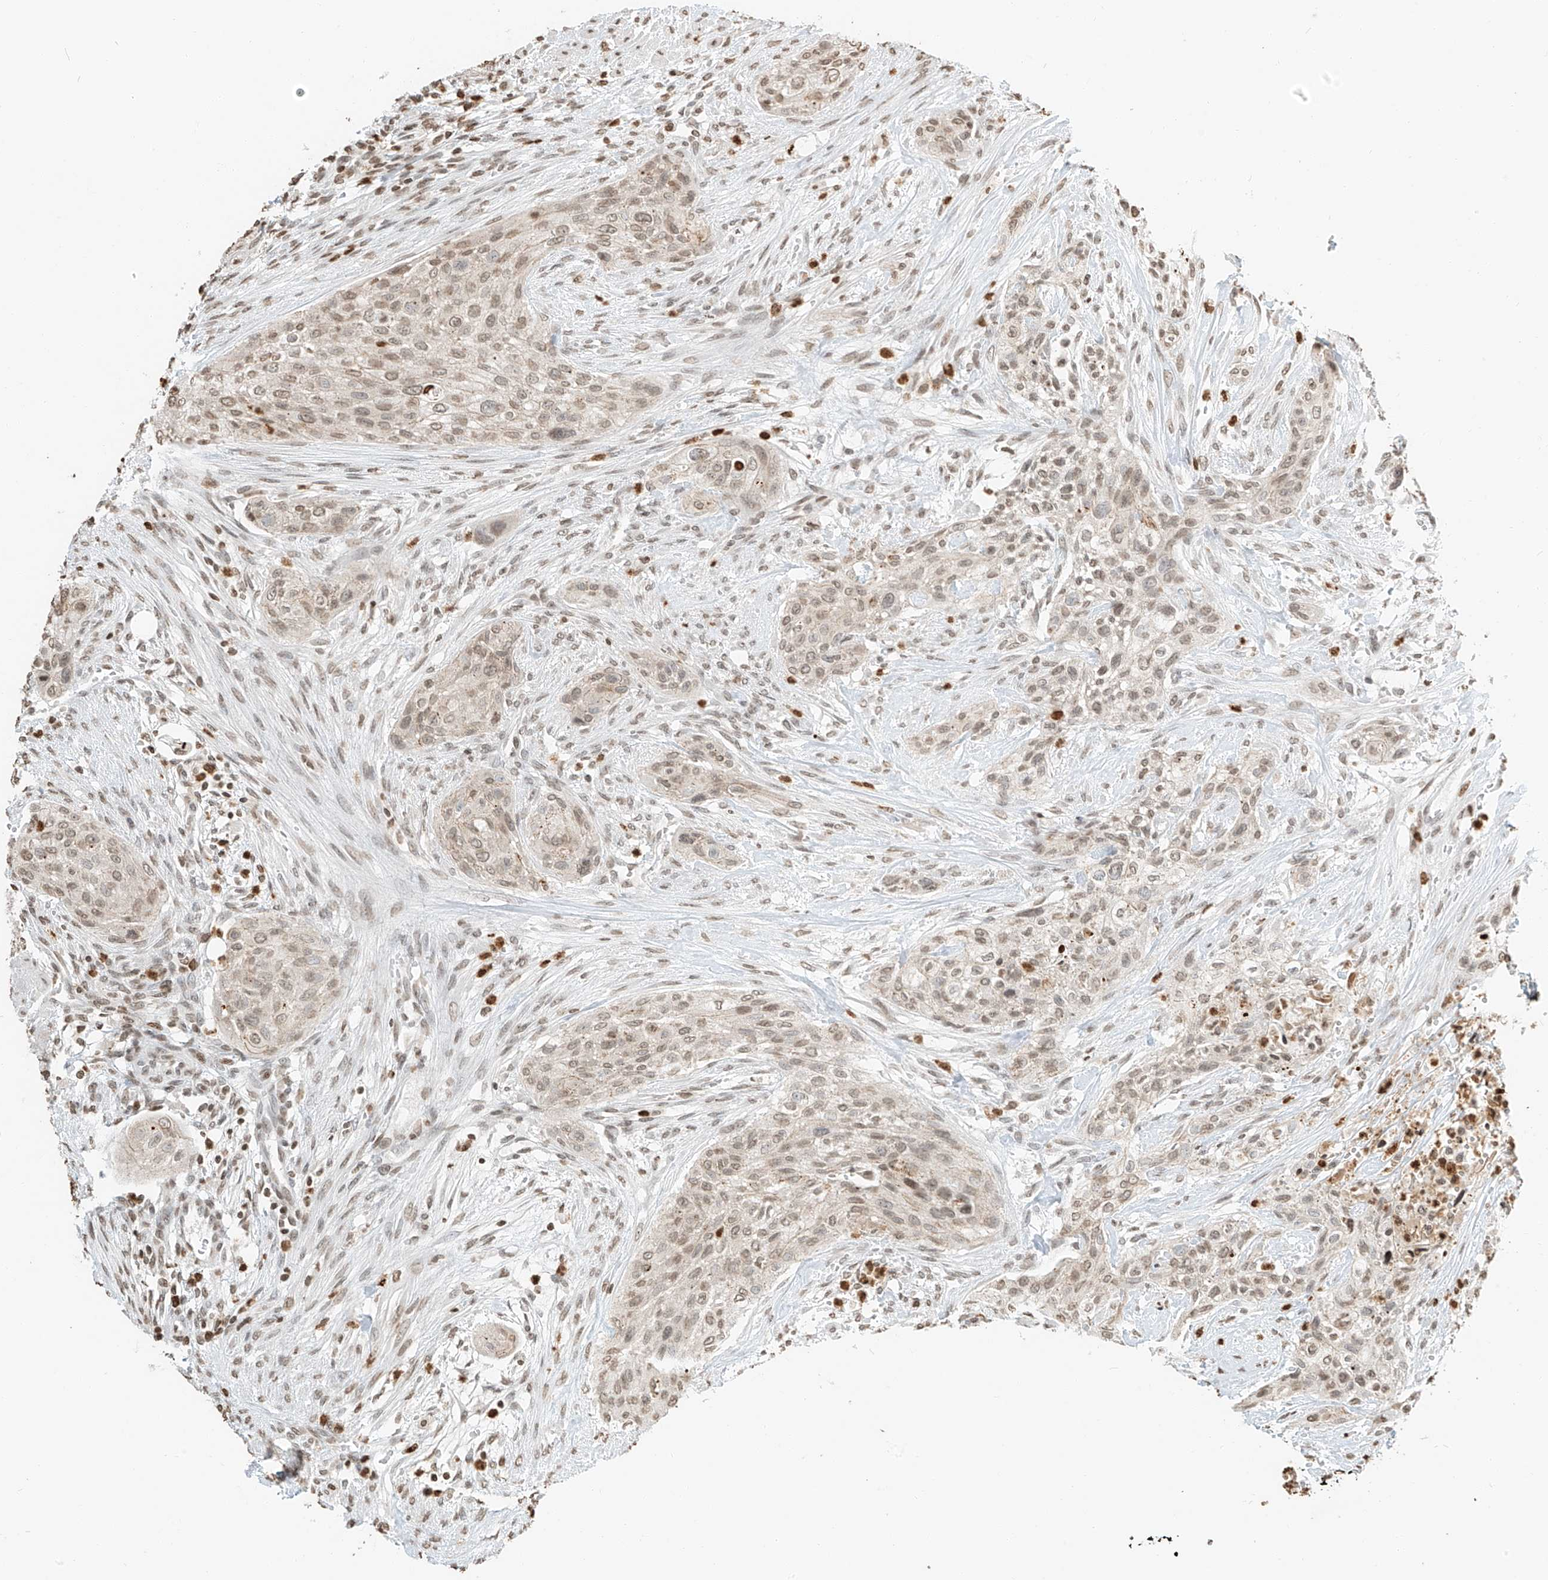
{"staining": {"intensity": "weak", "quantity": ">75%", "location": "nuclear"}, "tissue": "urothelial cancer", "cell_type": "Tumor cells", "image_type": "cancer", "snomed": [{"axis": "morphology", "description": "Urothelial carcinoma, High grade"}, {"axis": "topography", "description": "Urinary bladder"}], "caption": "The image demonstrates staining of high-grade urothelial carcinoma, revealing weak nuclear protein expression (brown color) within tumor cells.", "gene": "C17orf58", "patient": {"sex": "male", "age": 35}}